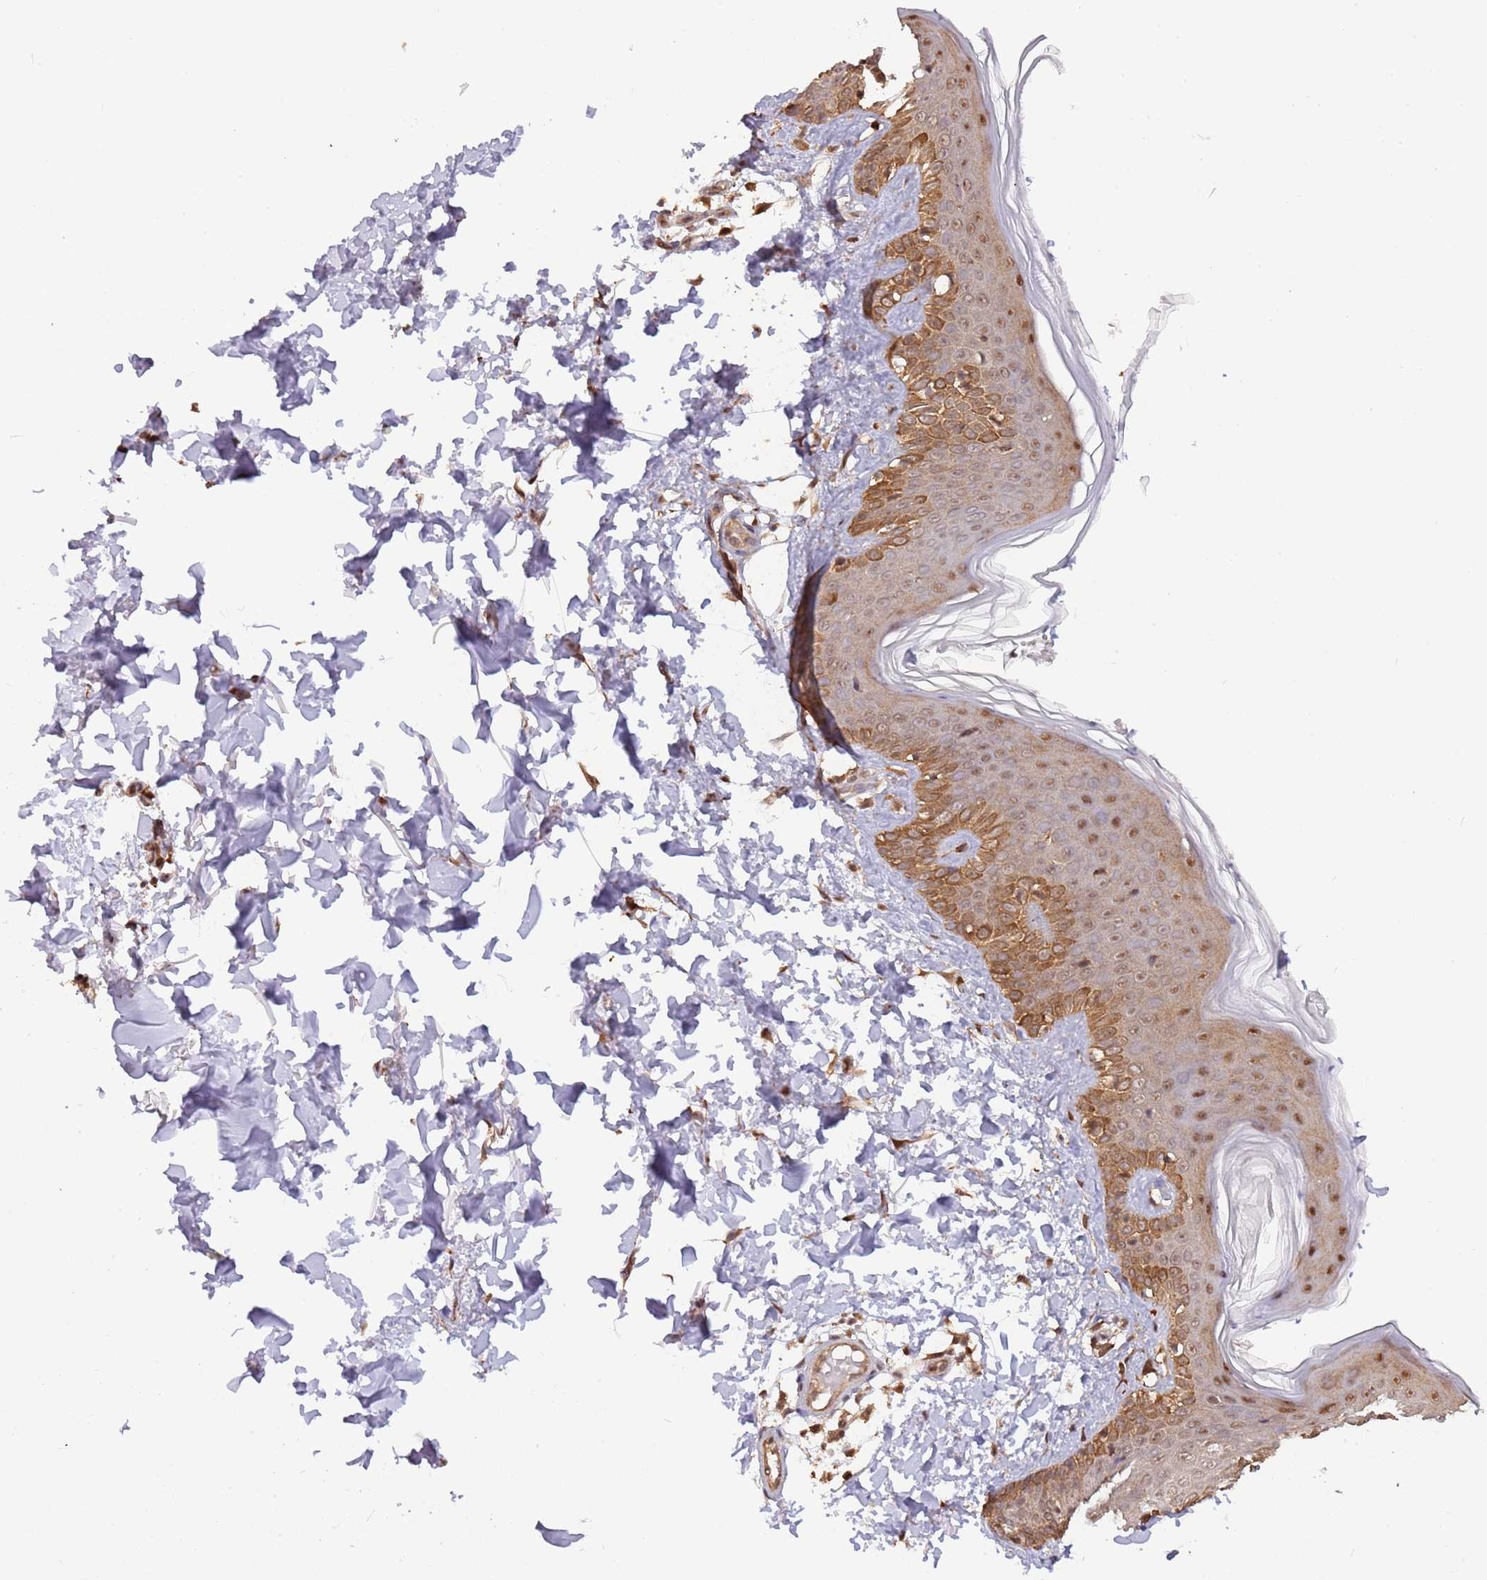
{"staining": {"intensity": "moderate", "quantity": ">75%", "location": "cytoplasmic/membranous,nuclear"}, "tissue": "skin", "cell_type": "Fibroblasts", "image_type": "normal", "snomed": [{"axis": "morphology", "description": "Normal tissue, NOS"}, {"axis": "topography", "description": "Skin"}], "caption": "Immunohistochemistry (IHC) histopathology image of benign skin: skin stained using immunohistochemistry displays medium levels of moderate protein expression localized specifically in the cytoplasmic/membranous,nuclear of fibroblasts, appearing as a cytoplasmic/membranous,nuclear brown color.", "gene": "PLSCR5", "patient": {"sex": "male", "age": 37}}